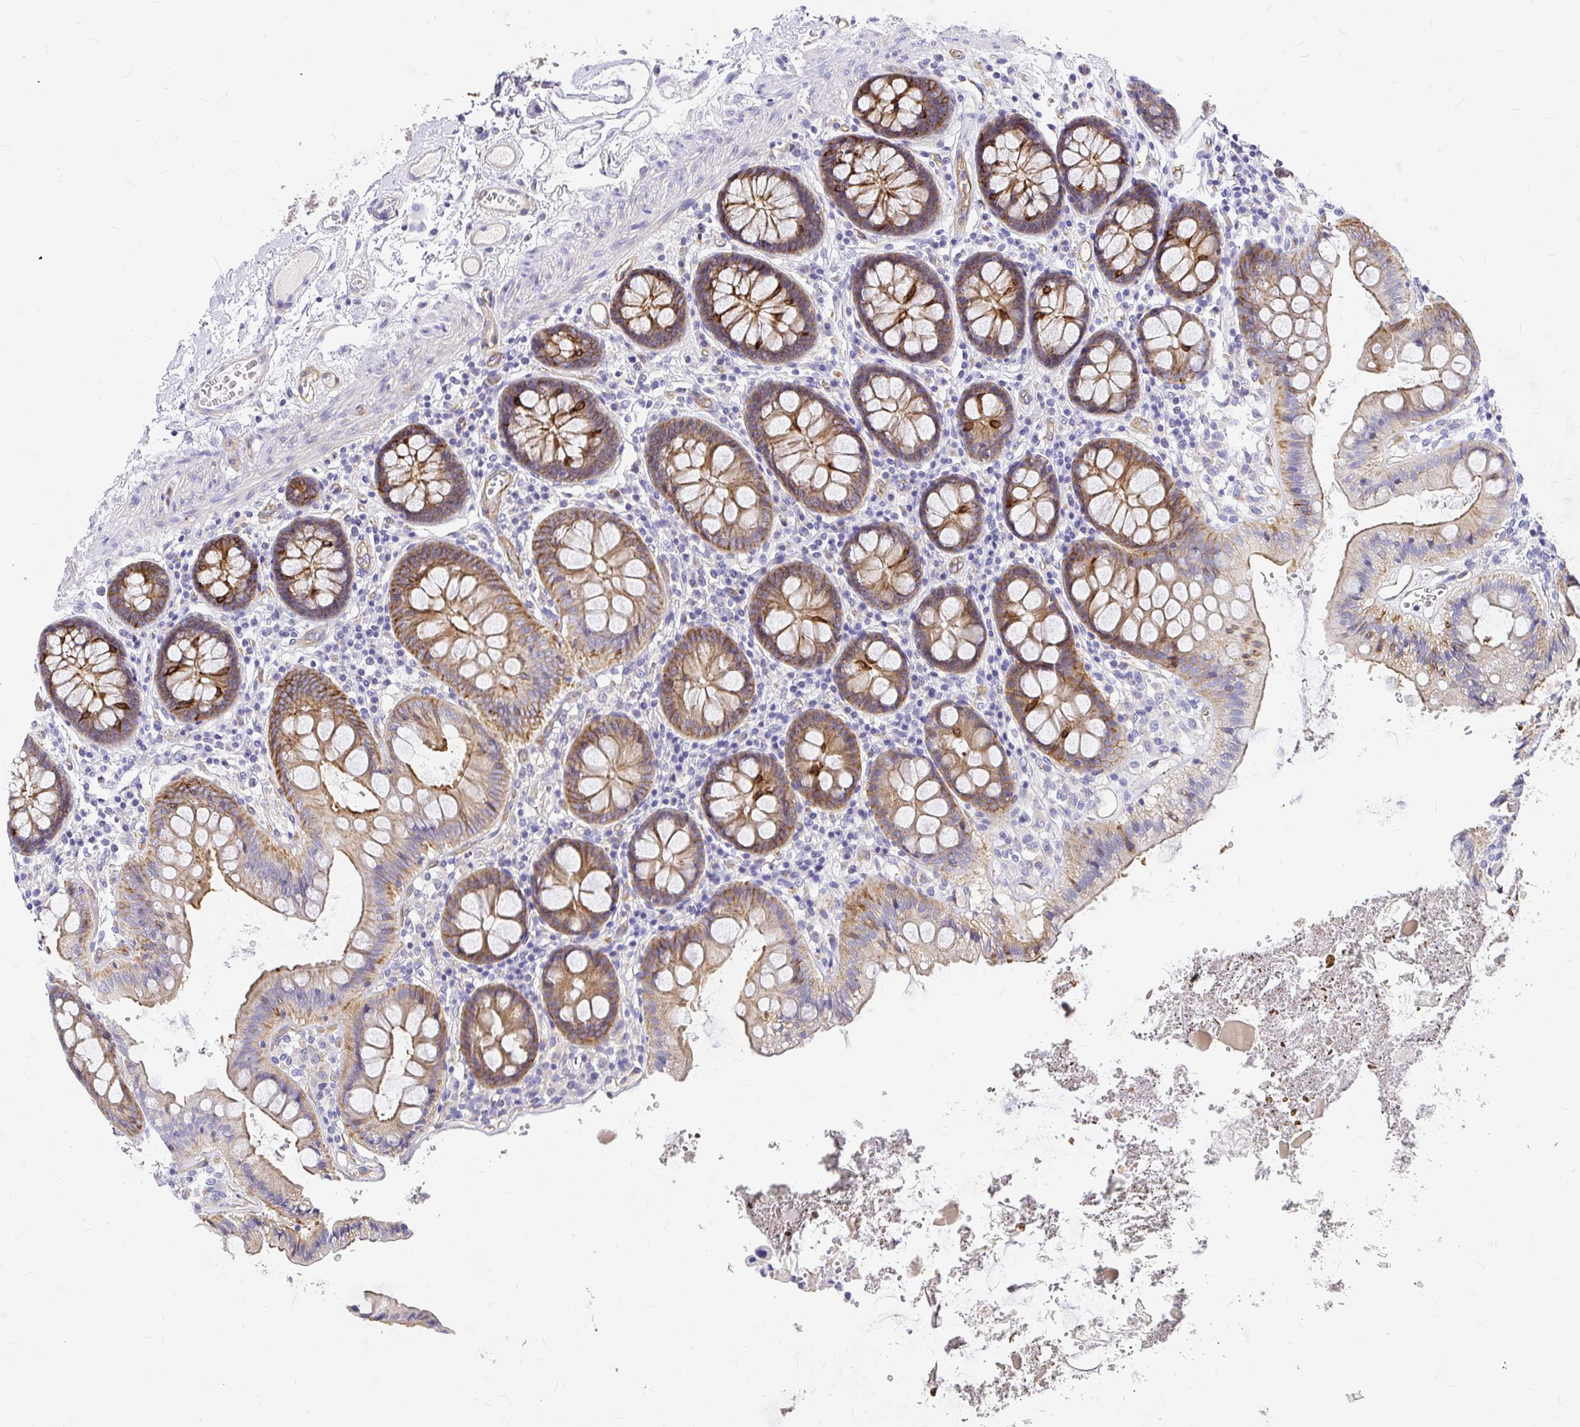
{"staining": {"intensity": "negative", "quantity": "none", "location": "none"}, "tissue": "colon", "cell_type": "Endothelial cells", "image_type": "normal", "snomed": [{"axis": "morphology", "description": "Normal tissue, NOS"}, {"axis": "topography", "description": "Colon"}], "caption": "Unremarkable colon was stained to show a protein in brown. There is no significant positivity in endothelial cells. The staining was performed using DAB (3,3'-diaminobenzidine) to visualize the protein expression in brown, while the nuclei were stained in blue with hematoxylin (Magnification: 20x).", "gene": "MYO1B", "patient": {"sex": "male", "age": 84}}